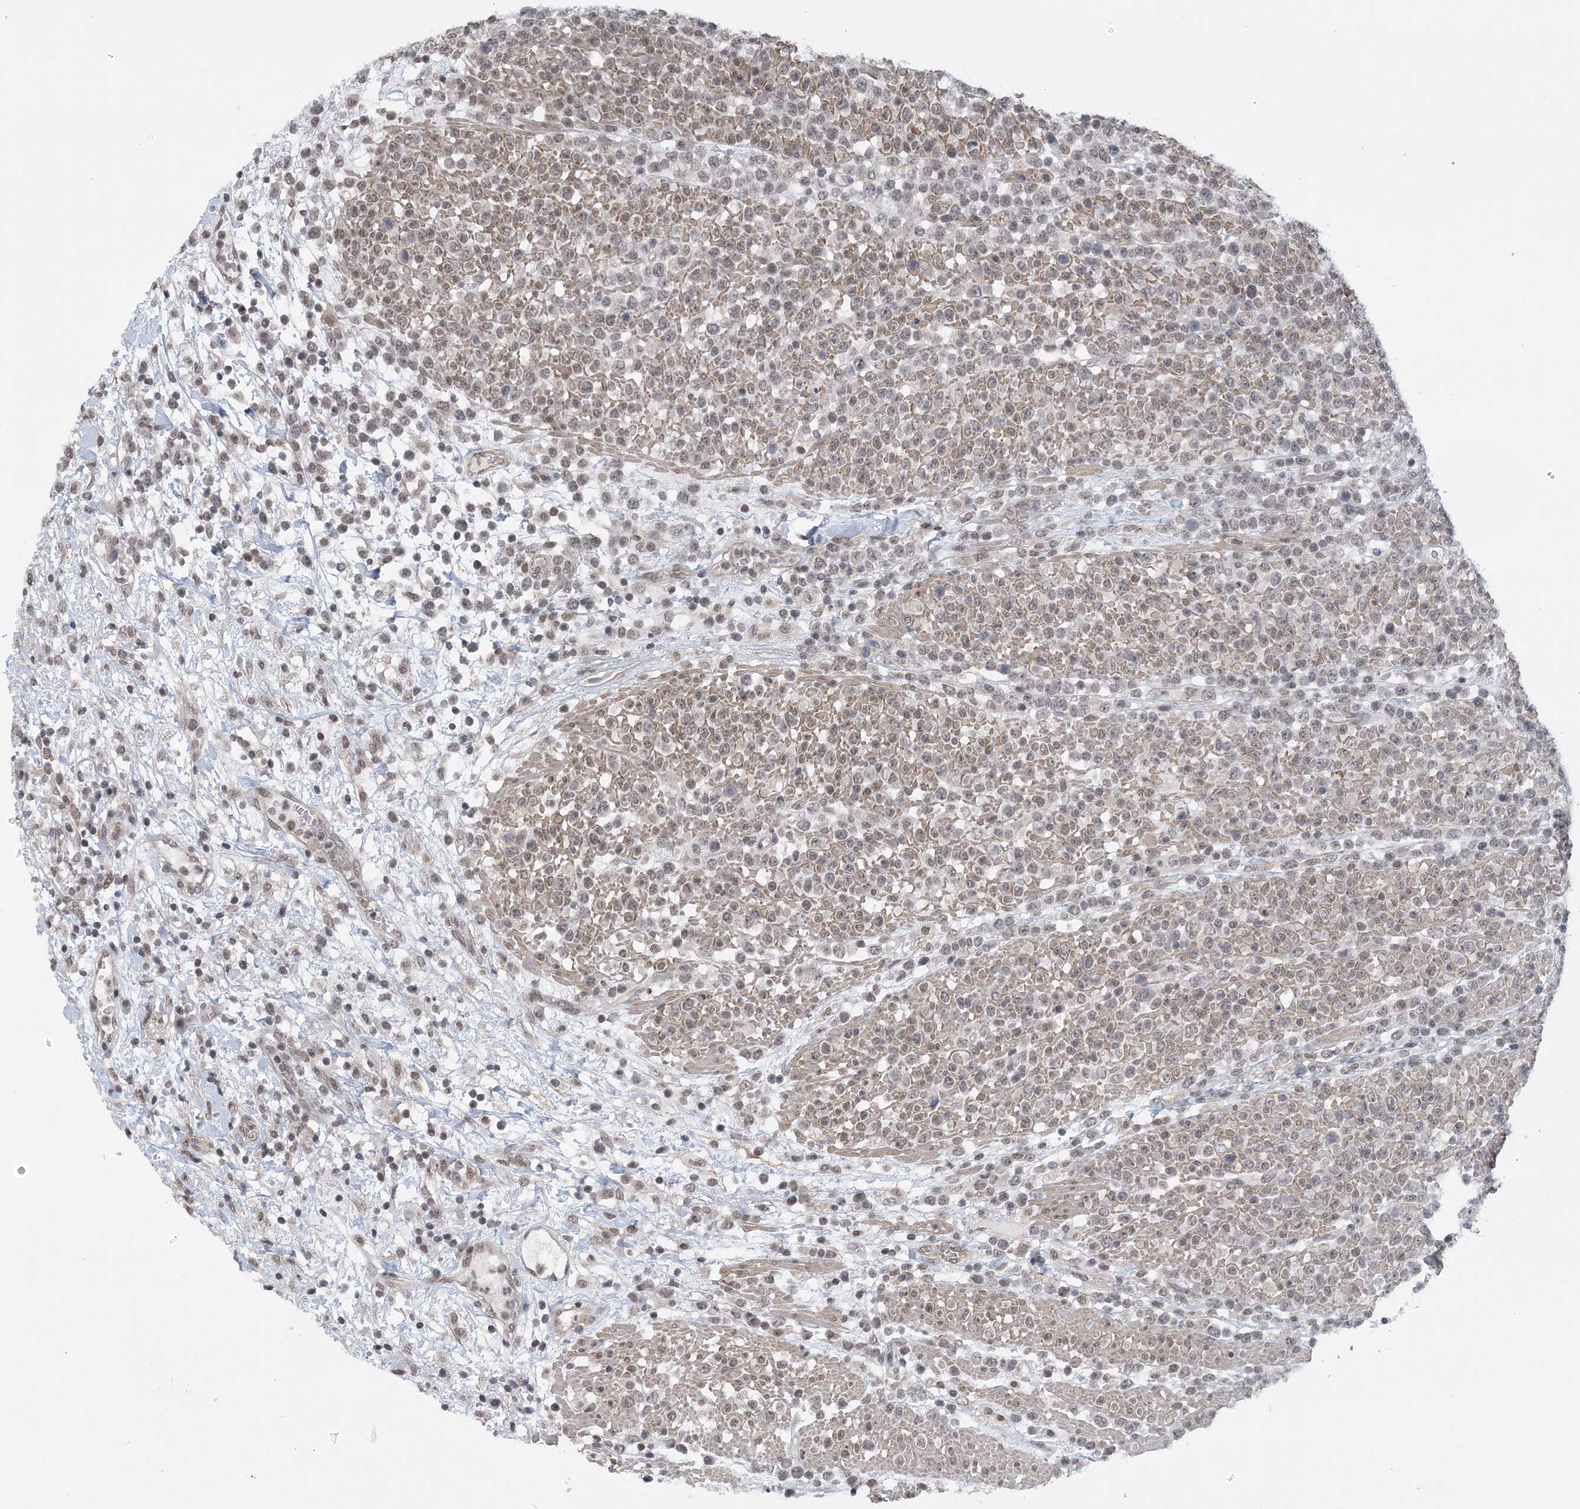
{"staining": {"intensity": "weak", "quantity": ">75%", "location": "nuclear"}, "tissue": "lymphoma", "cell_type": "Tumor cells", "image_type": "cancer", "snomed": [{"axis": "morphology", "description": "Malignant lymphoma, non-Hodgkin's type, High grade"}, {"axis": "topography", "description": "Colon"}], "caption": "Immunohistochemistry of malignant lymphoma, non-Hodgkin's type (high-grade) demonstrates low levels of weak nuclear staining in approximately >75% of tumor cells.", "gene": "CCDC152", "patient": {"sex": "female", "age": 53}}